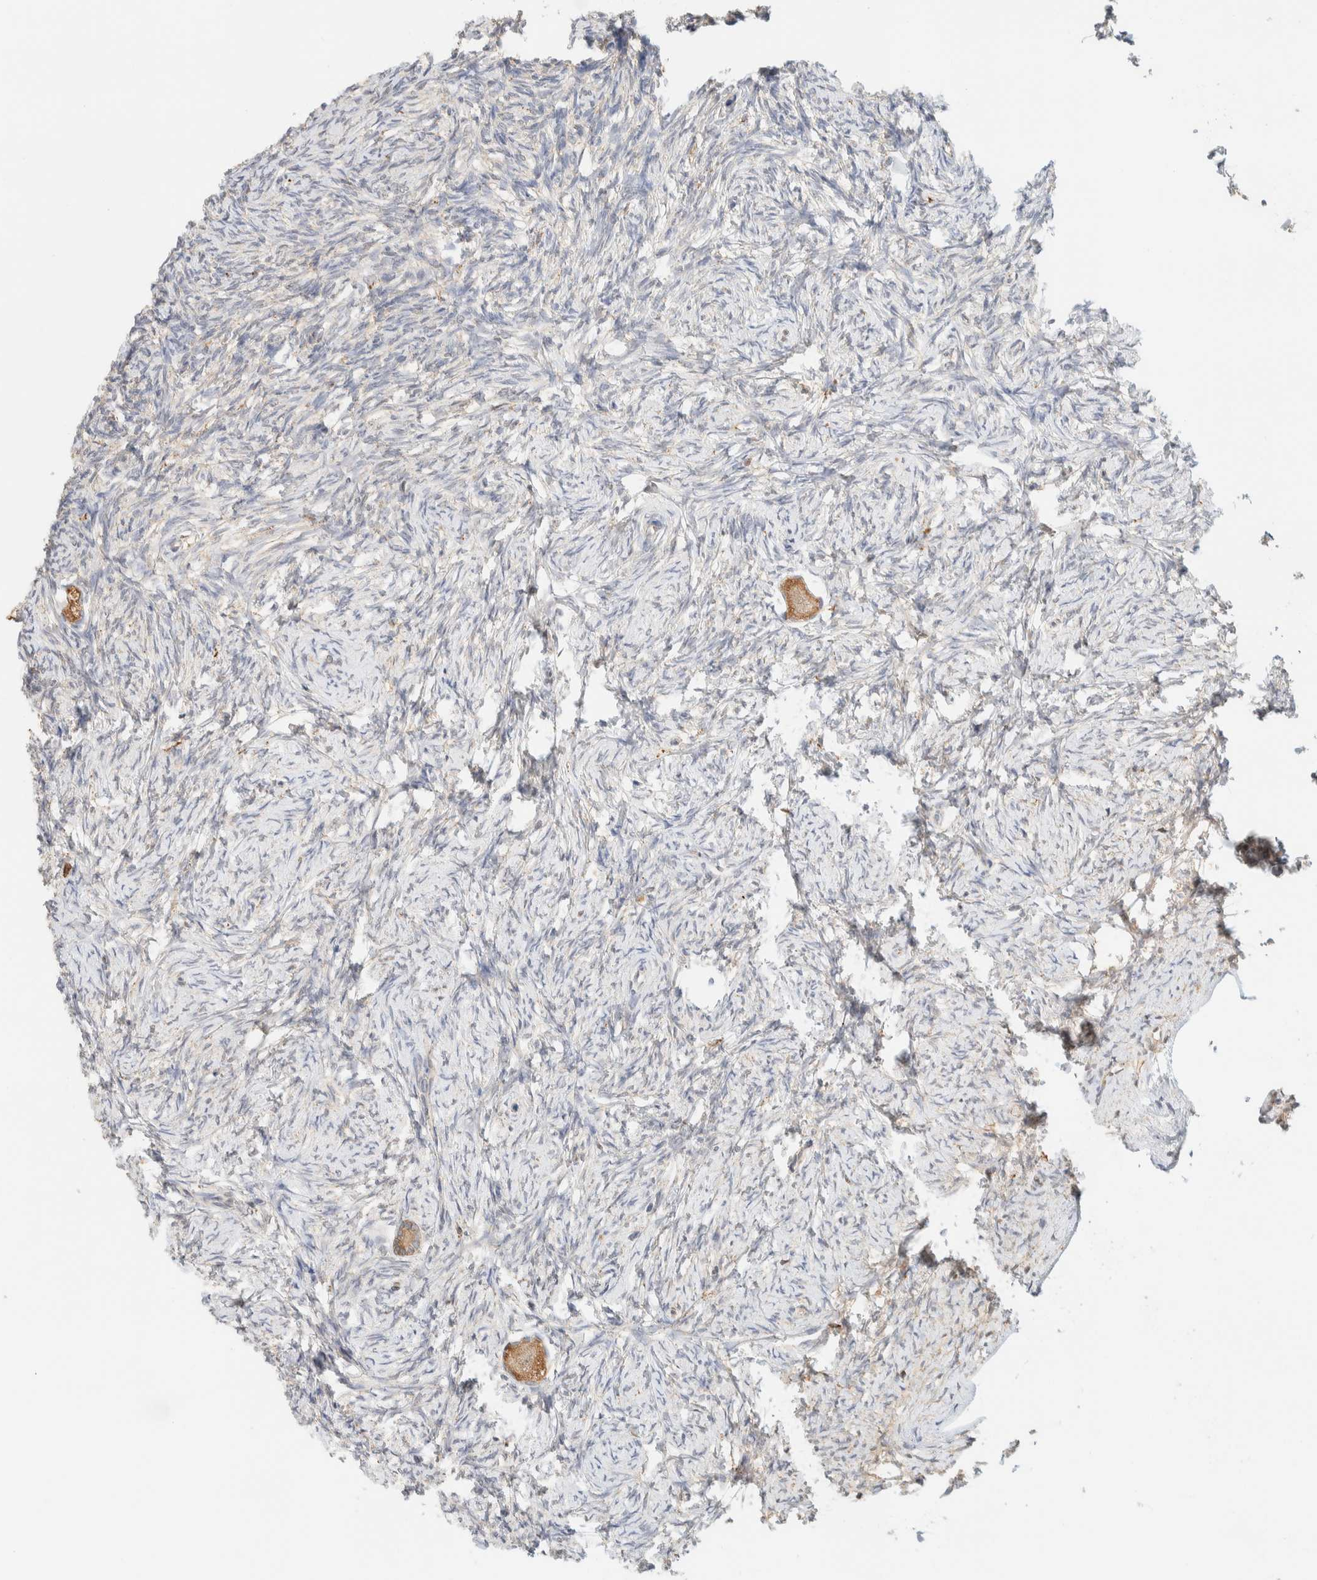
{"staining": {"intensity": "moderate", "quantity": ">75%", "location": "cytoplasmic/membranous"}, "tissue": "ovary", "cell_type": "Follicle cells", "image_type": "normal", "snomed": [{"axis": "morphology", "description": "Normal tissue, NOS"}, {"axis": "topography", "description": "Ovary"}], "caption": "High-magnification brightfield microscopy of unremarkable ovary stained with DAB (brown) and counterstained with hematoxylin (blue). follicle cells exhibit moderate cytoplasmic/membranous staining is identified in approximately>75% of cells.", "gene": "TBC1D8B", "patient": {"sex": "female", "age": 34}}